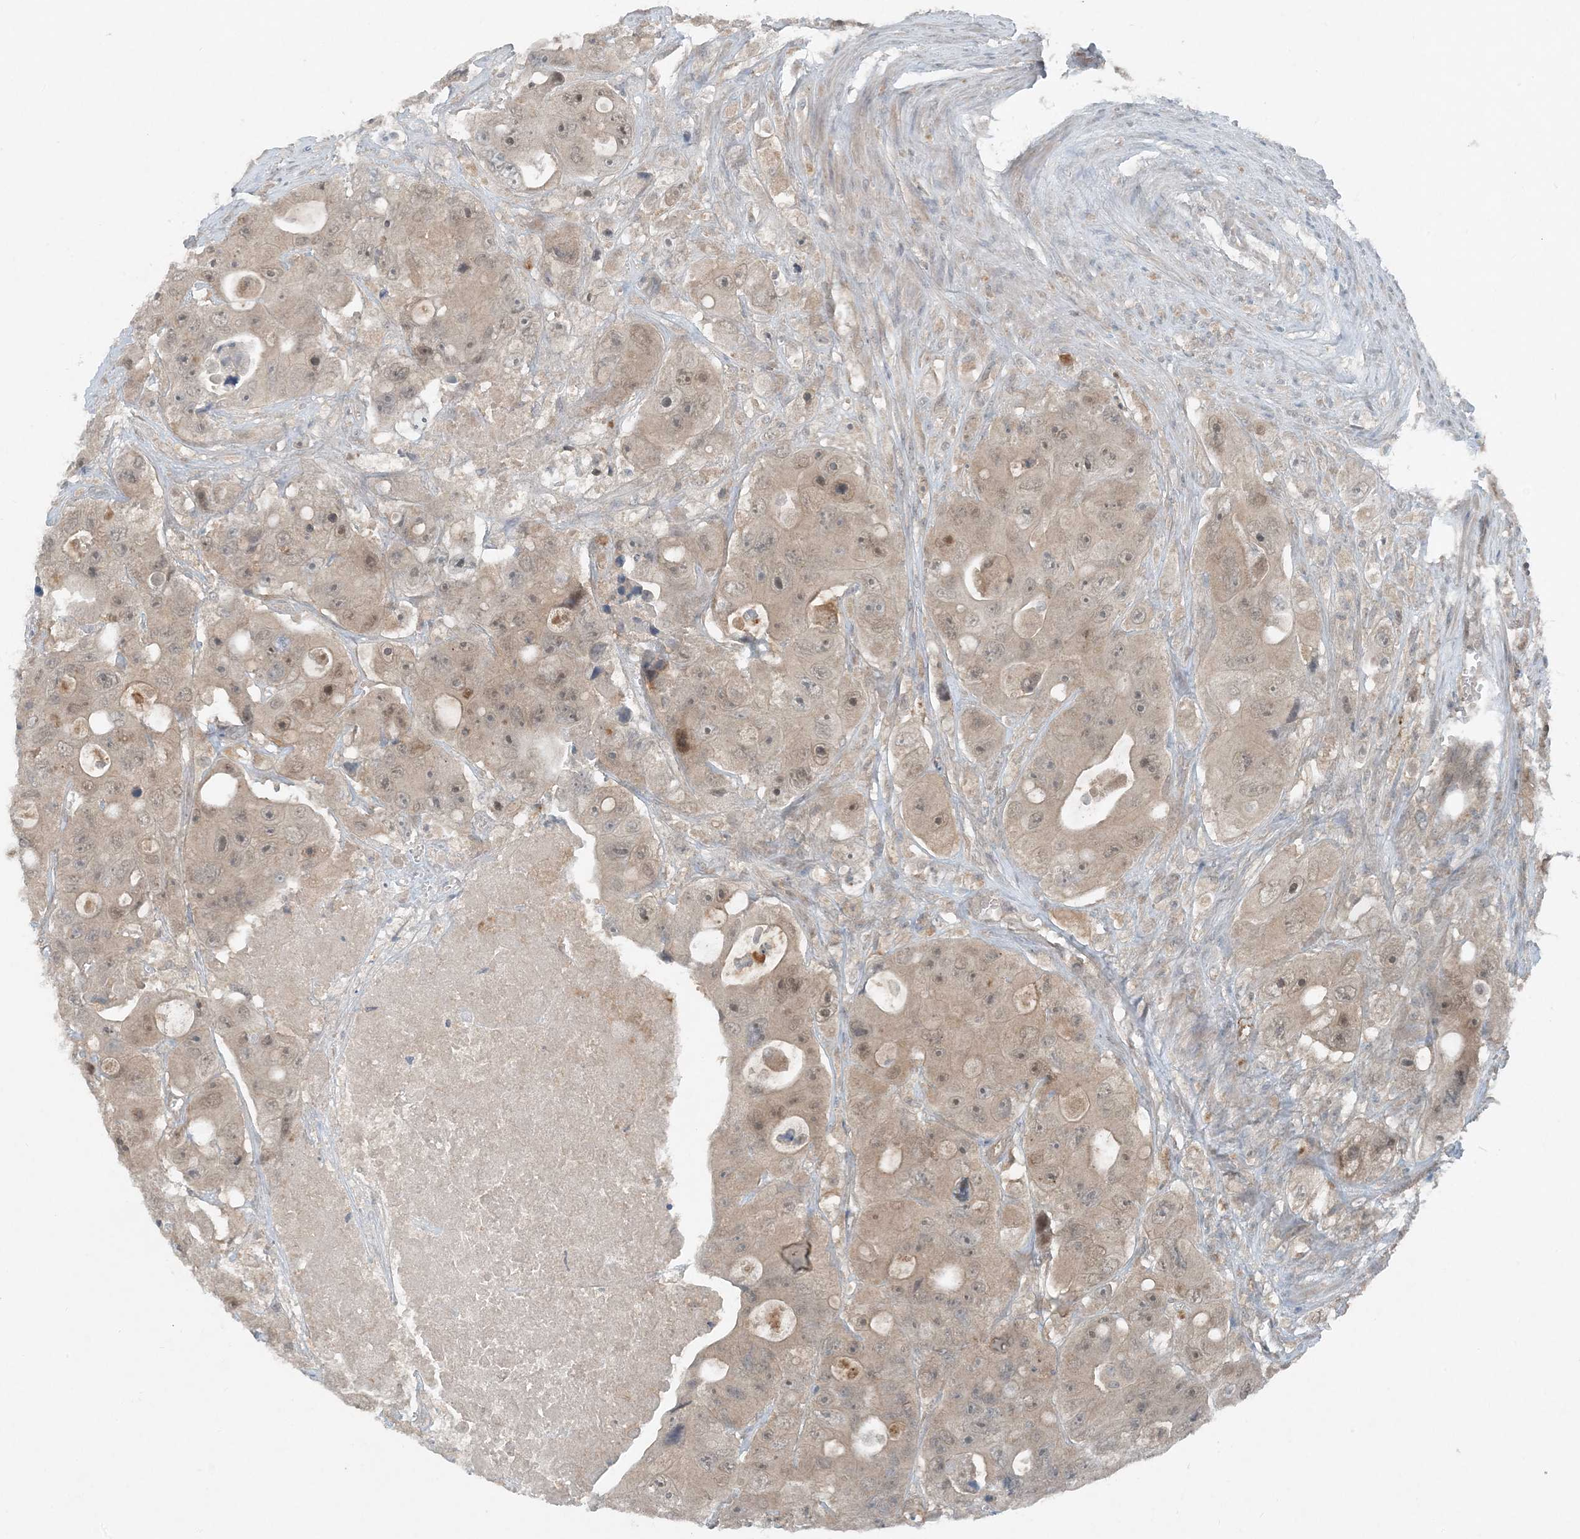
{"staining": {"intensity": "weak", "quantity": "25%-75%", "location": "cytoplasmic/membranous,nuclear"}, "tissue": "colorectal cancer", "cell_type": "Tumor cells", "image_type": "cancer", "snomed": [{"axis": "morphology", "description": "Adenocarcinoma, NOS"}, {"axis": "topography", "description": "Colon"}], "caption": "An image showing weak cytoplasmic/membranous and nuclear staining in approximately 25%-75% of tumor cells in colorectal cancer, as visualized by brown immunohistochemical staining.", "gene": "MITD1", "patient": {"sex": "female", "age": 46}}